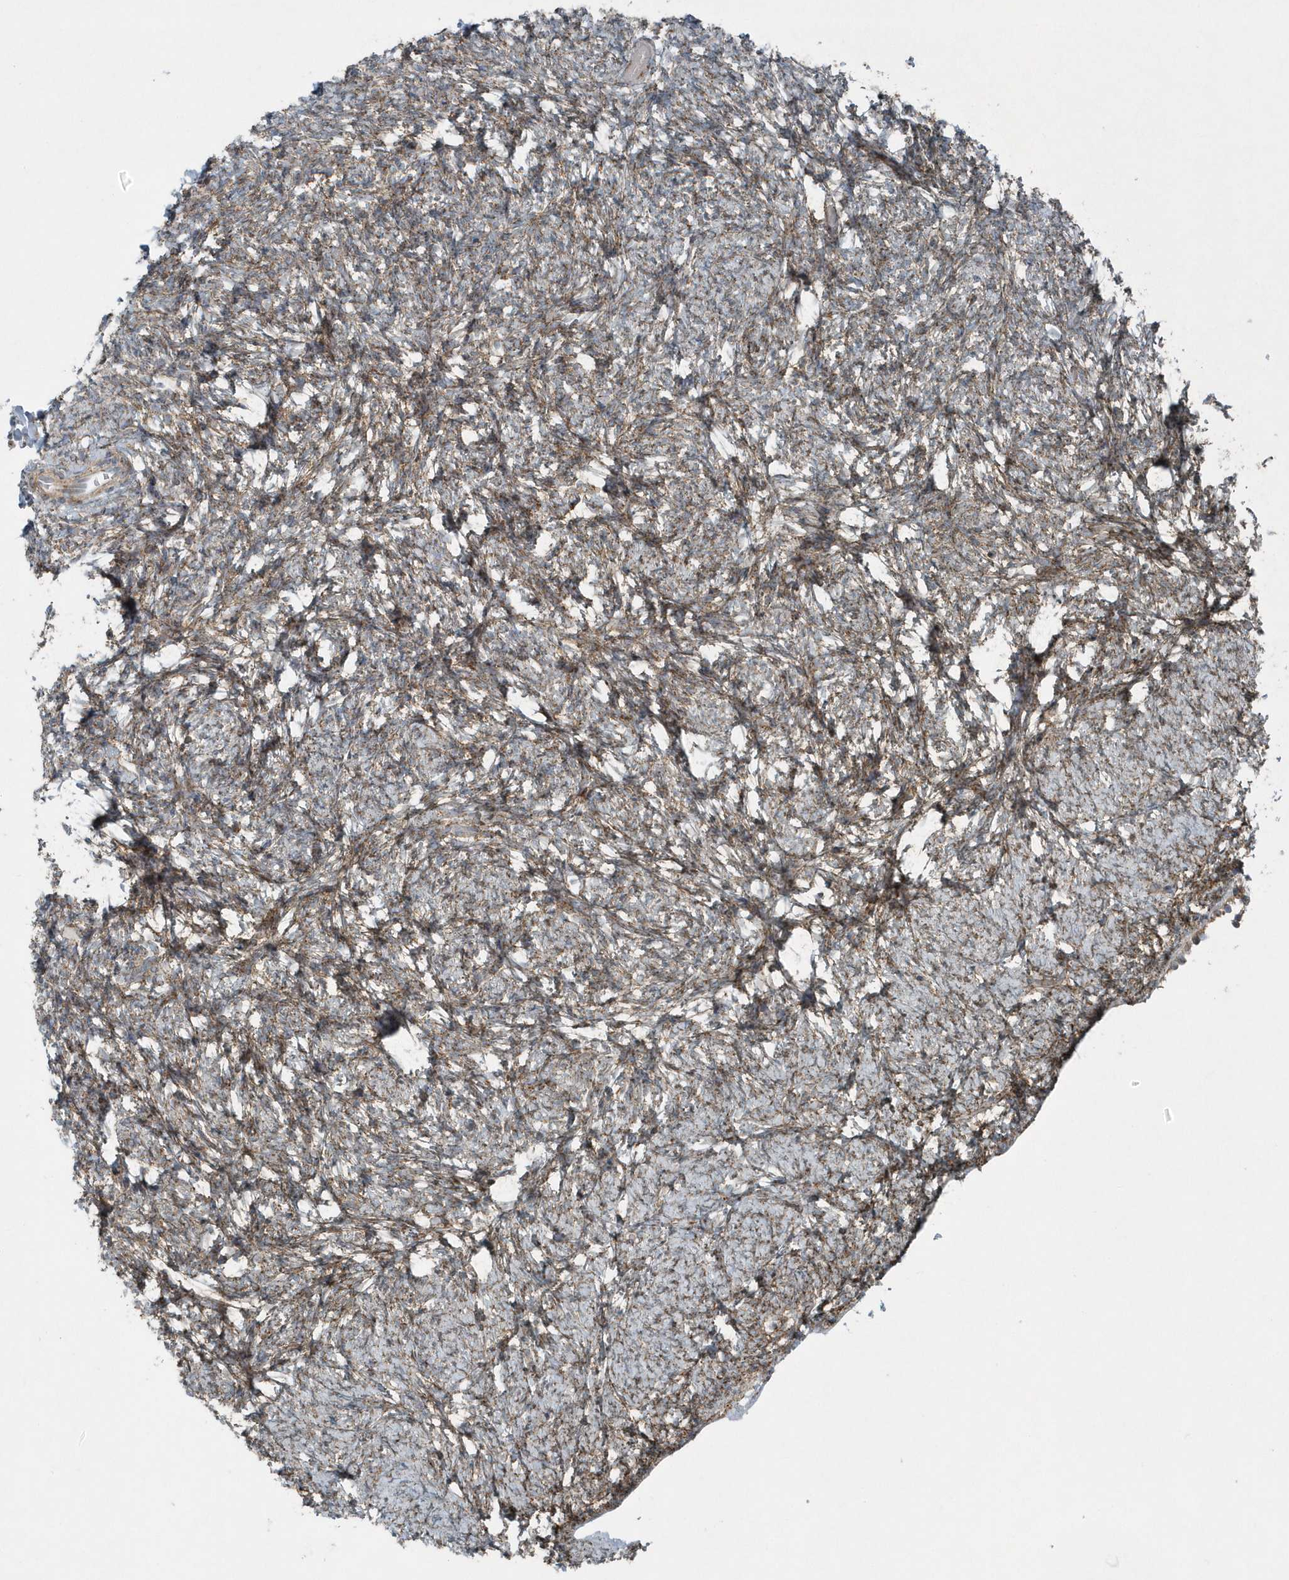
{"staining": {"intensity": "moderate", "quantity": ">75%", "location": "cytoplasmic/membranous"}, "tissue": "ovary", "cell_type": "Follicle cells", "image_type": "normal", "snomed": [{"axis": "morphology", "description": "Normal tissue, NOS"}, {"axis": "topography", "description": "Ovary"}], "caption": "IHC micrograph of benign ovary stained for a protein (brown), which reveals medium levels of moderate cytoplasmic/membranous expression in about >75% of follicle cells.", "gene": "GCC2", "patient": {"sex": "female", "age": 60}}